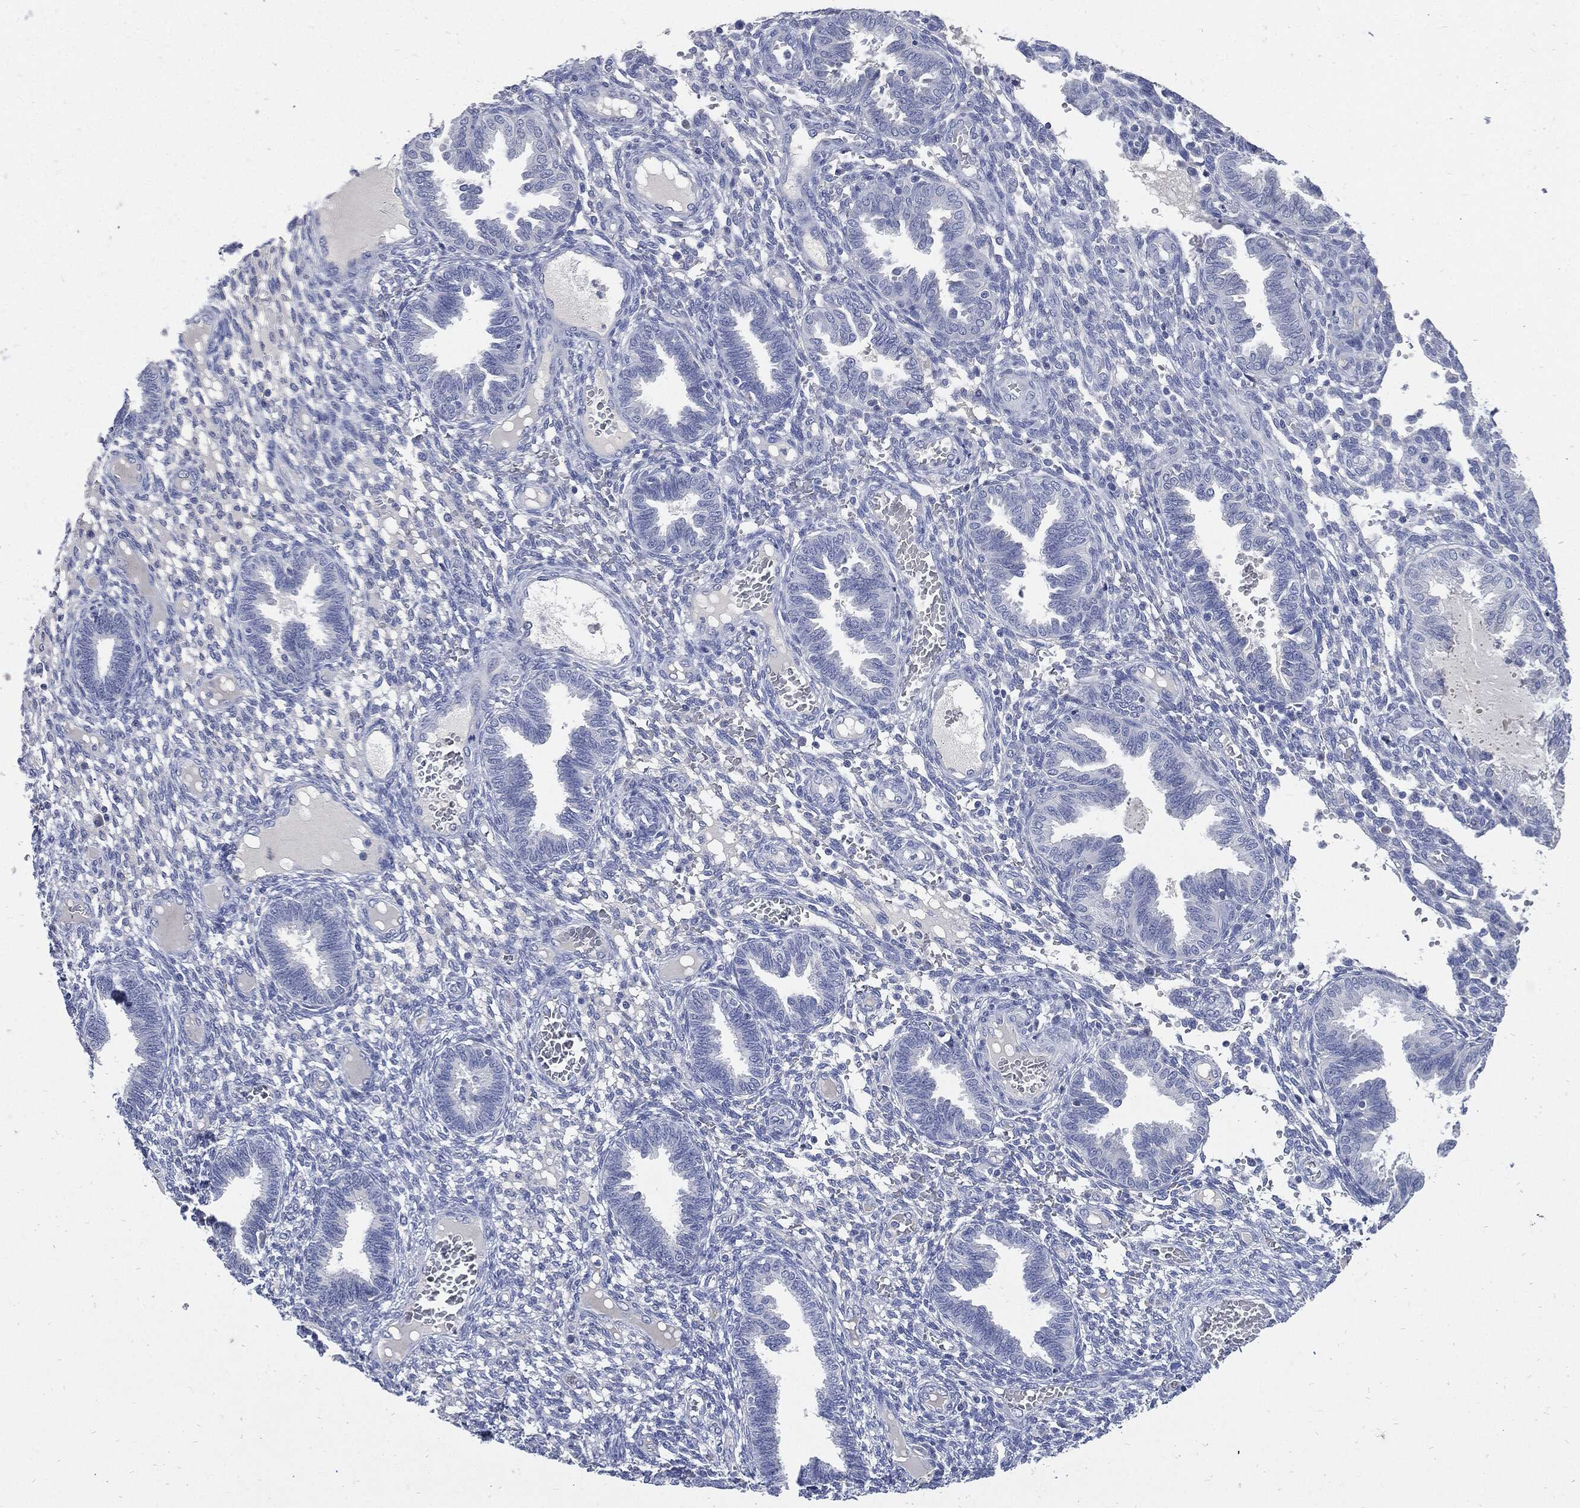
{"staining": {"intensity": "negative", "quantity": "none", "location": "none"}, "tissue": "endometrium", "cell_type": "Cells in endometrial stroma", "image_type": "normal", "snomed": [{"axis": "morphology", "description": "Normal tissue, NOS"}, {"axis": "topography", "description": "Endometrium"}], "caption": "A high-resolution photomicrograph shows immunohistochemistry (IHC) staining of benign endometrium, which reveals no significant expression in cells in endometrial stroma. (DAB immunohistochemistry visualized using brightfield microscopy, high magnification).", "gene": "CPE", "patient": {"sex": "female", "age": 42}}